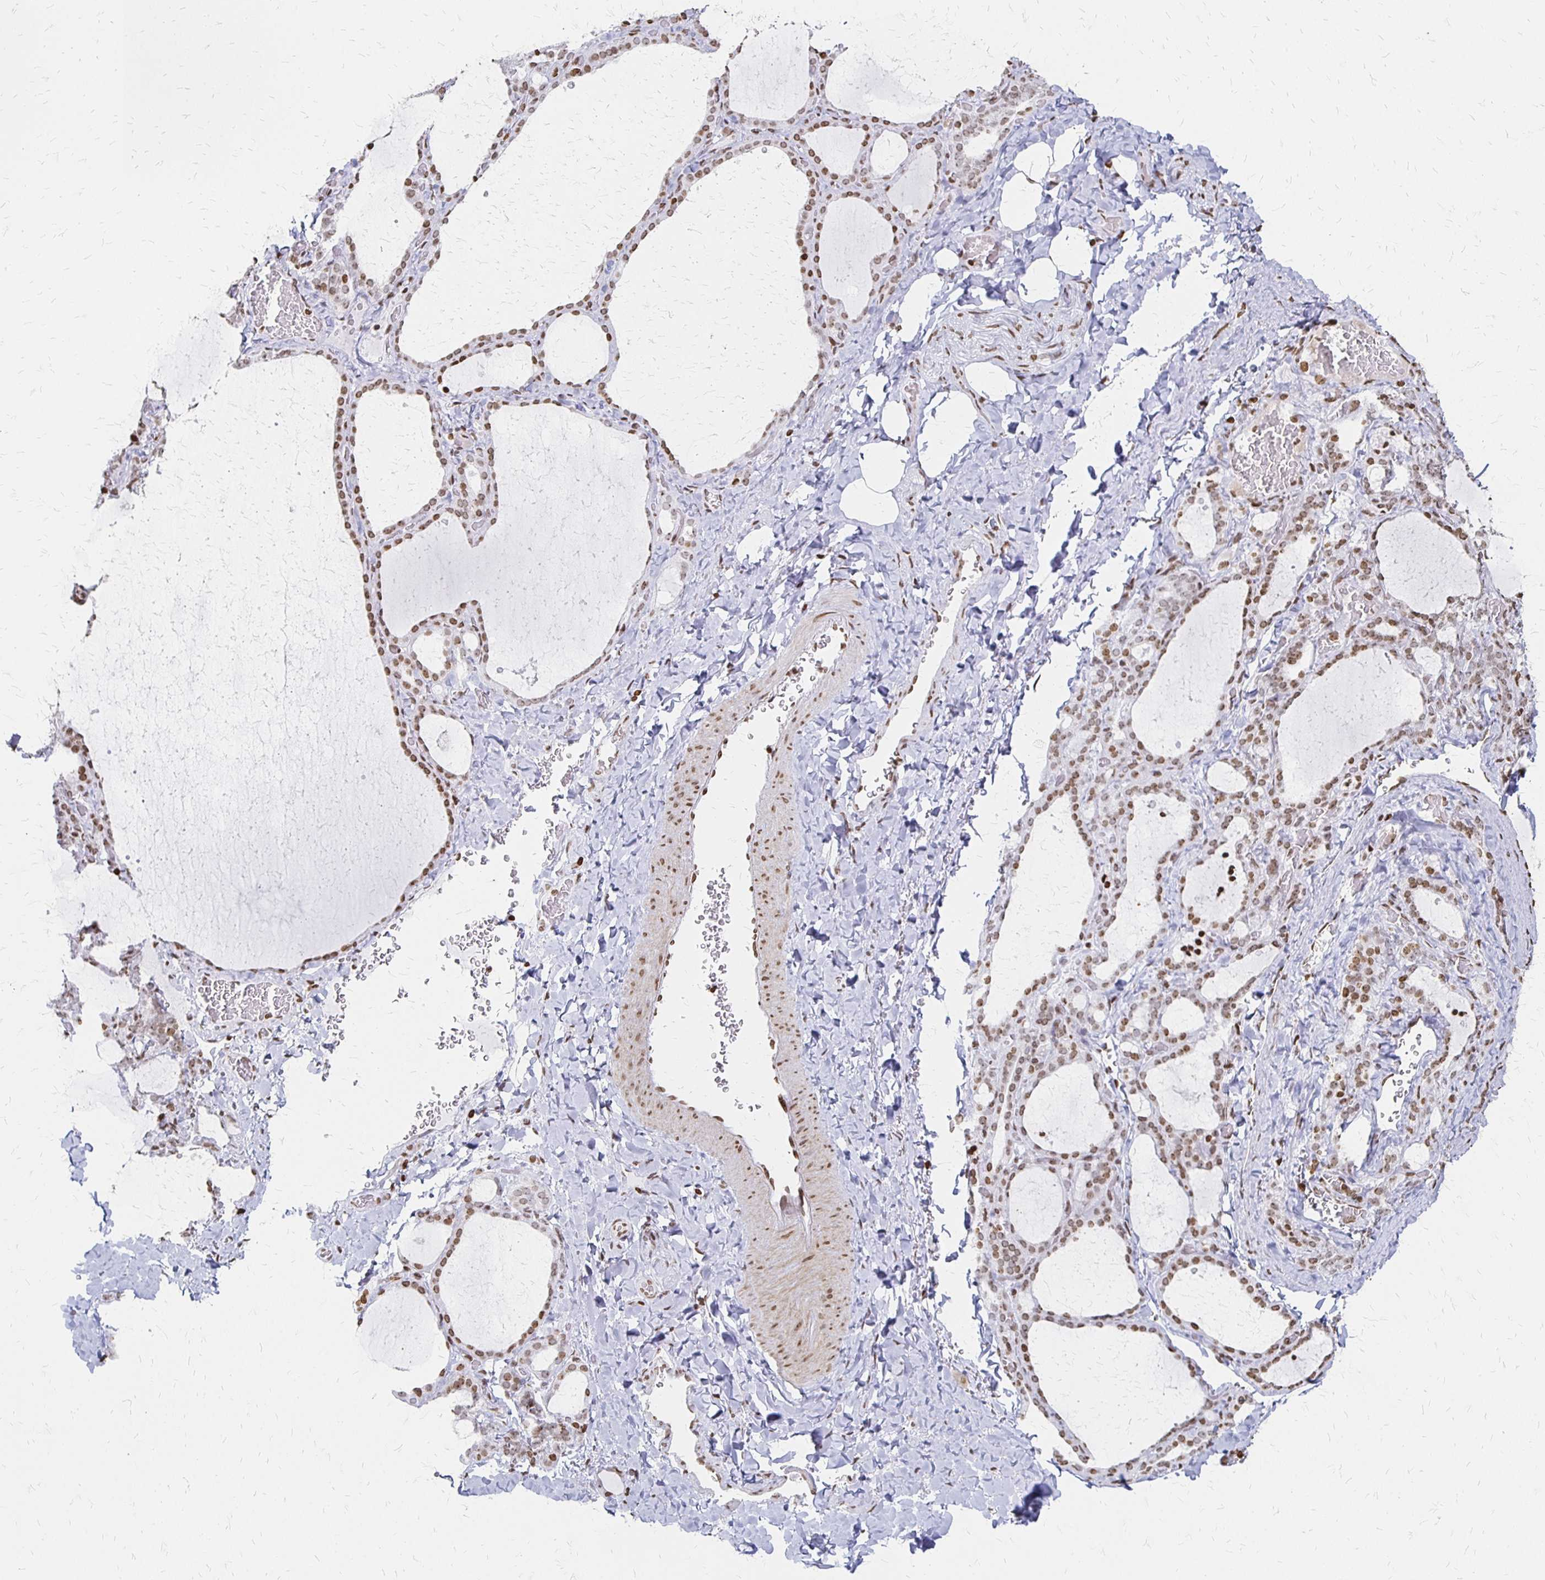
{"staining": {"intensity": "weak", "quantity": ">75%", "location": "nuclear"}, "tissue": "thyroid gland", "cell_type": "Glandular cells", "image_type": "normal", "snomed": [{"axis": "morphology", "description": "Normal tissue, NOS"}, {"axis": "topography", "description": "Thyroid gland"}], "caption": "Immunohistochemical staining of unremarkable human thyroid gland exhibits weak nuclear protein expression in about >75% of glandular cells.", "gene": "ZNF280C", "patient": {"sex": "female", "age": 22}}